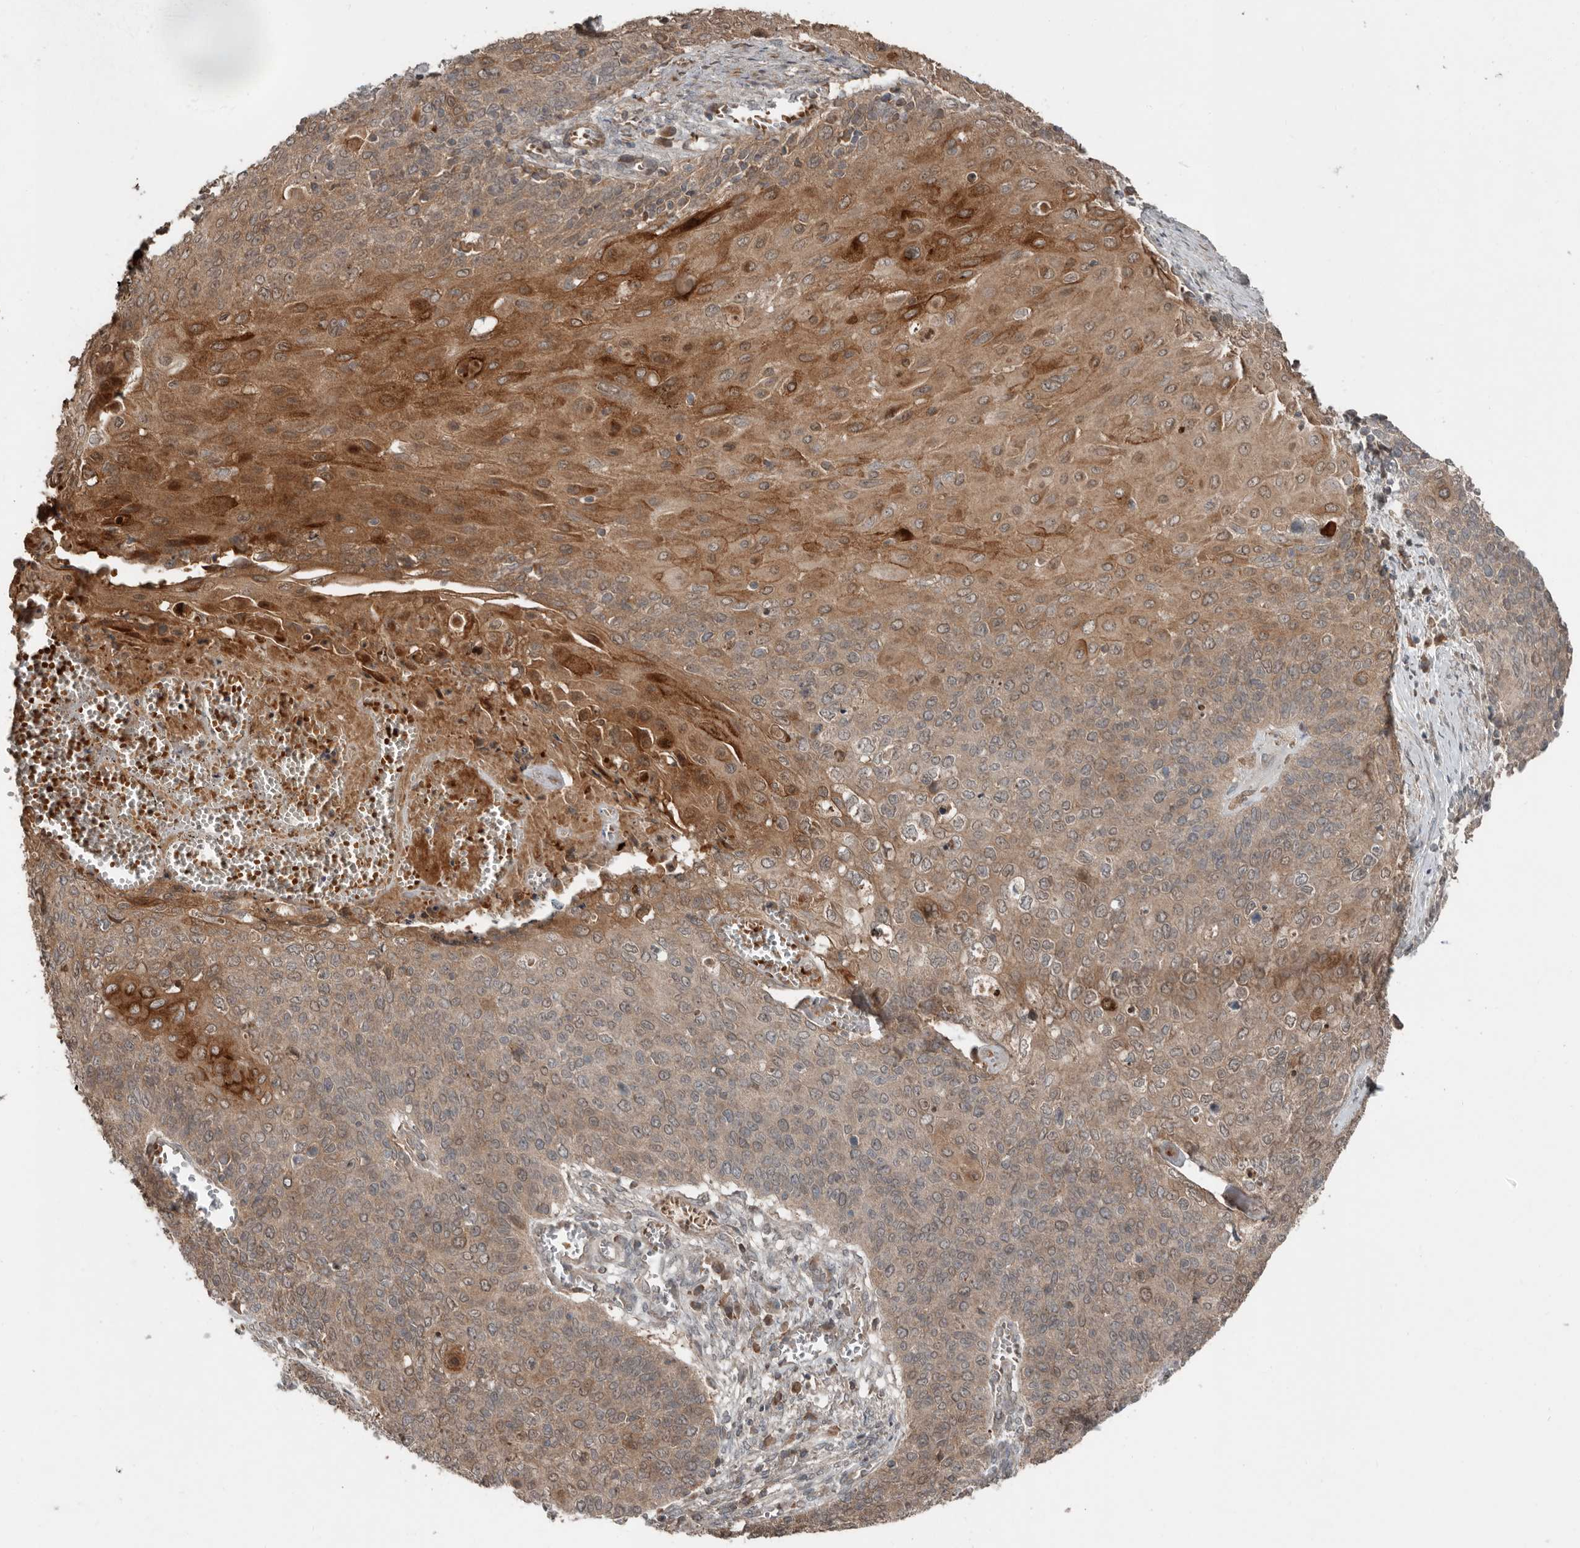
{"staining": {"intensity": "moderate", "quantity": ">75%", "location": "cytoplasmic/membranous"}, "tissue": "cervical cancer", "cell_type": "Tumor cells", "image_type": "cancer", "snomed": [{"axis": "morphology", "description": "Squamous cell carcinoma, NOS"}, {"axis": "topography", "description": "Cervix"}], "caption": "This photomicrograph reveals squamous cell carcinoma (cervical) stained with immunohistochemistry (IHC) to label a protein in brown. The cytoplasmic/membranous of tumor cells show moderate positivity for the protein. Nuclei are counter-stained blue.", "gene": "SLC6A7", "patient": {"sex": "female", "age": 39}}